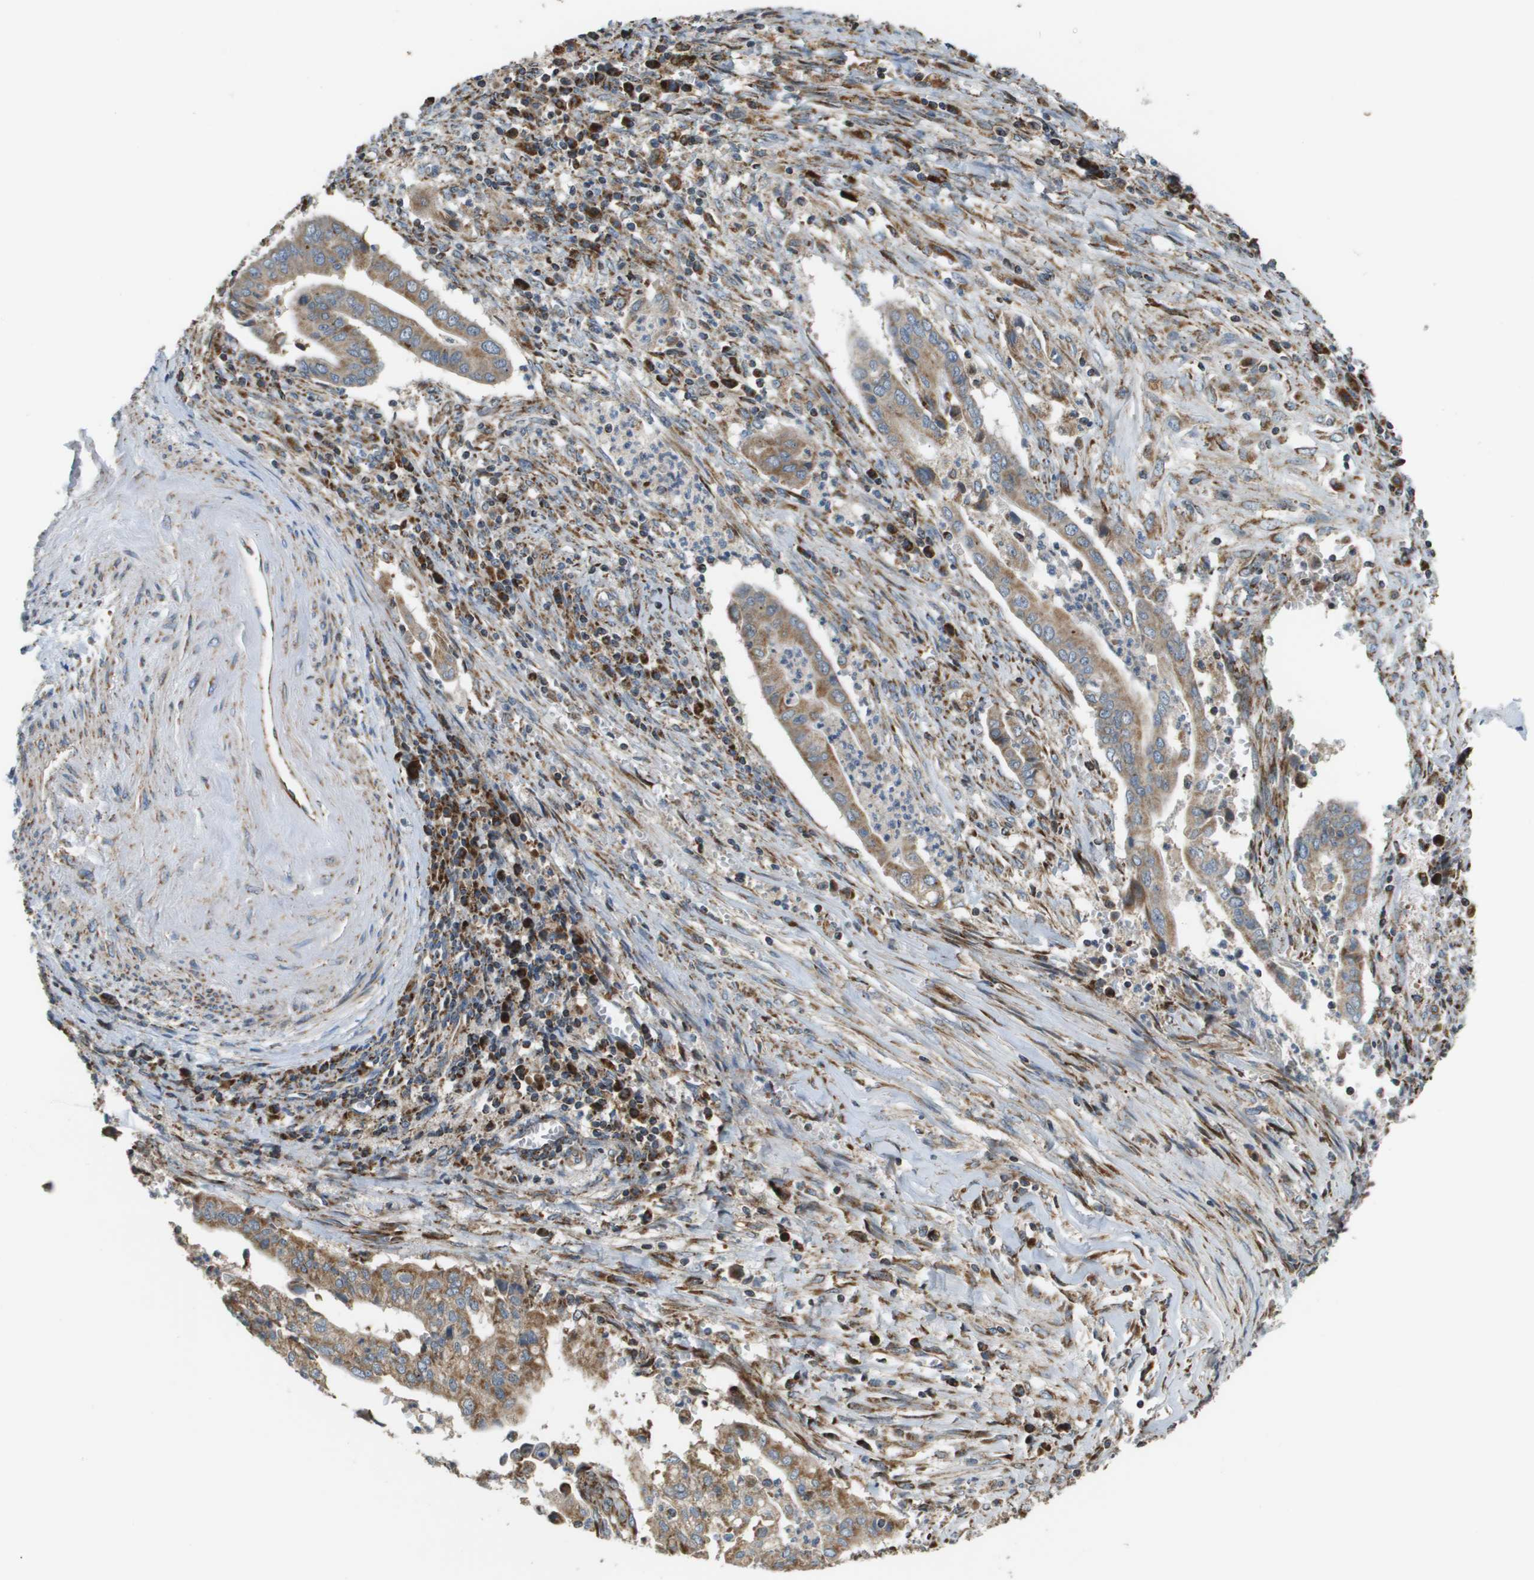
{"staining": {"intensity": "moderate", "quantity": ">75%", "location": "cytoplasmic/membranous"}, "tissue": "cervical cancer", "cell_type": "Tumor cells", "image_type": "cancer", "snomed": [{"axis": "morphology", "description": "Adenocarcinoma, NOS"}, {"axis": "topography", "description": "Cervix"}], "caption": "The histopathology image reveals immunohistochemical staining of adenocarcinoma (cervical). There is moderate cytoplasmic/membranous positivity is present in about >75% of tumor cells.", "gene": "NRK", "patient": {"sex": "female", "age": 44}}